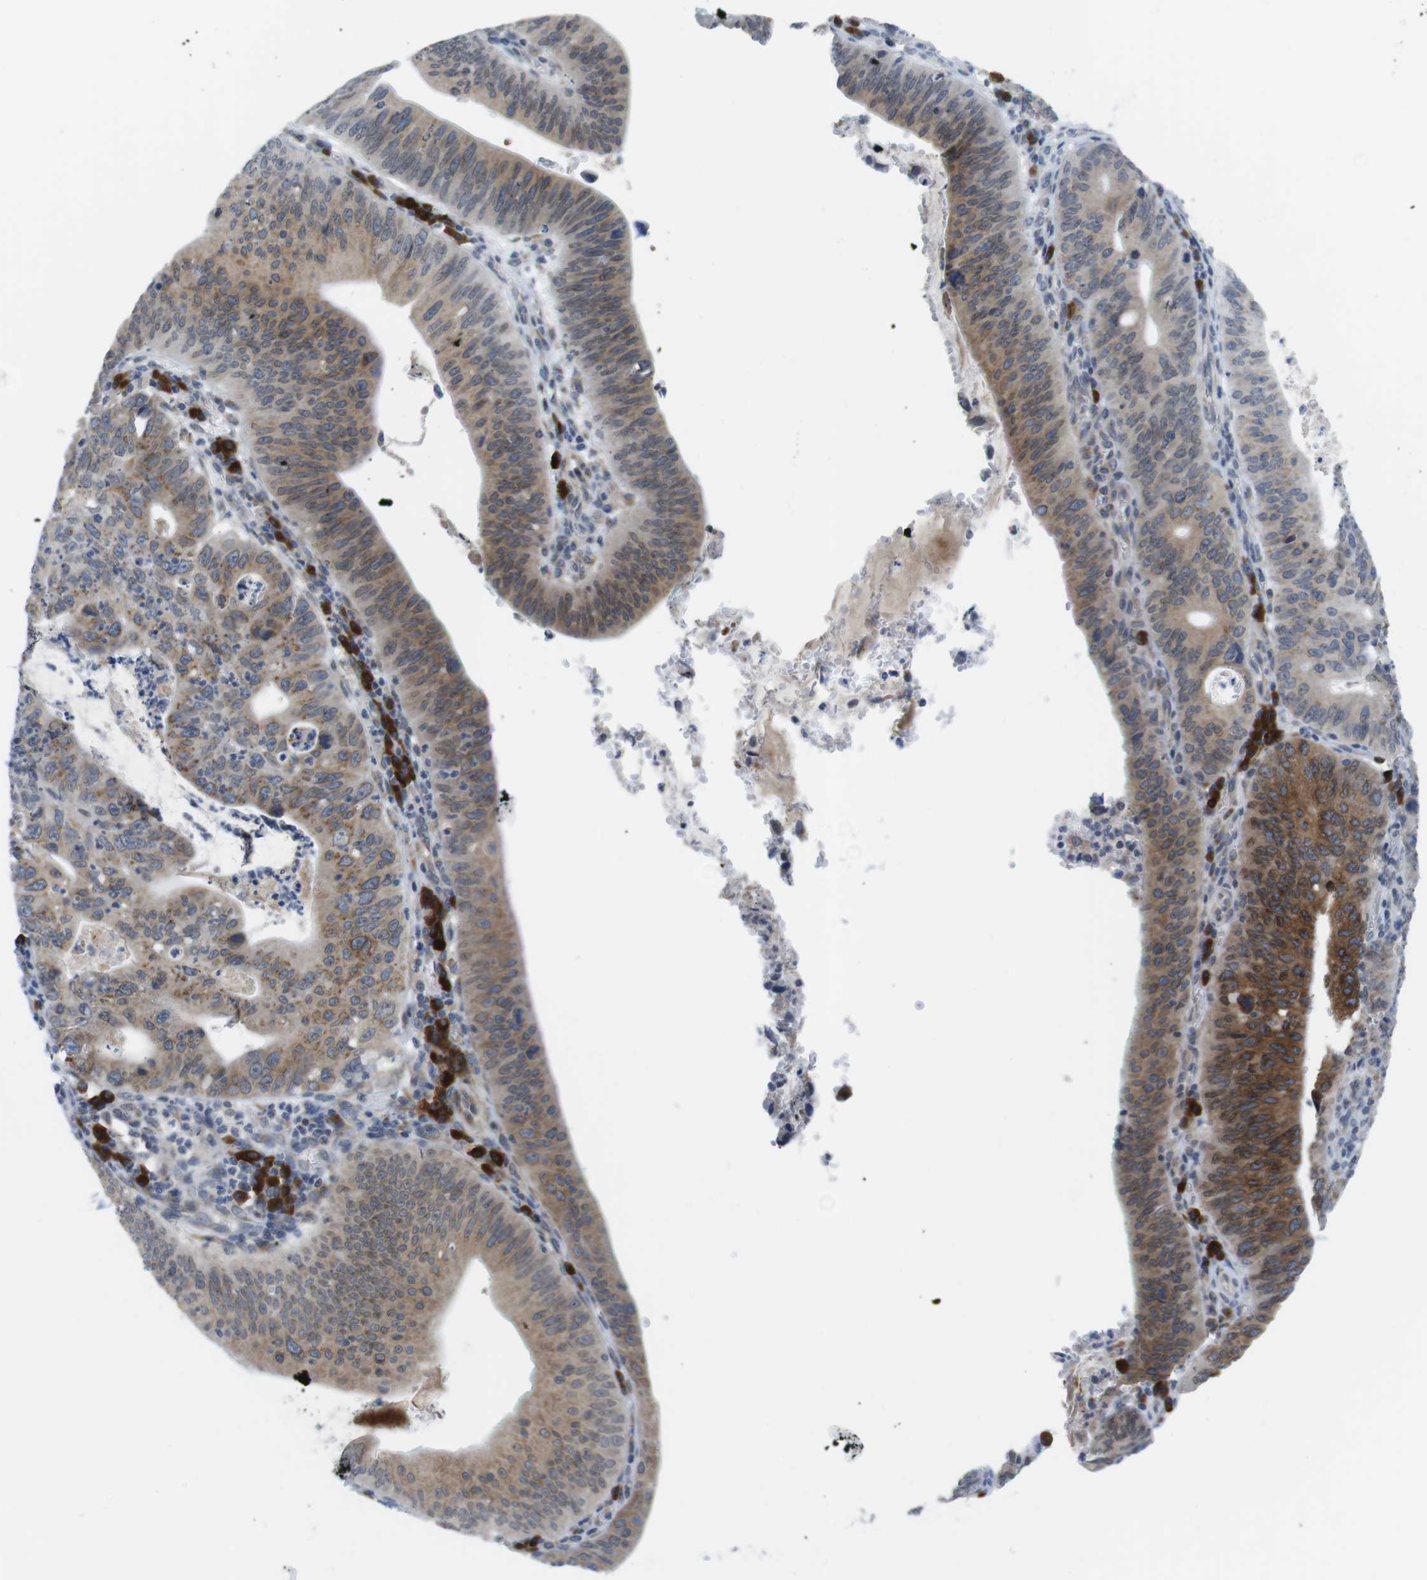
{"staining": {"intensity": "moderate", "quantity": ">75%", "location": "cytoplasmic/membranous"}, "tissue": "stomach cancer", "cell_type": "Tumor cells", "image_type": "cancer", "snomed": [{"axis": "morphology", "description": "Adenocarcinoma, NOS"}, {"axis": "topography", "description": "Stomach"}], "caption": "This micrograph reveals IHC staining of human adenocarcinoma (stomach), with medium moderate cytoplasmic/membranous positivity in about >75% of tumor cells.", "gene": "ERGIC3", "patient": {"sex": "male", "age": 59}}